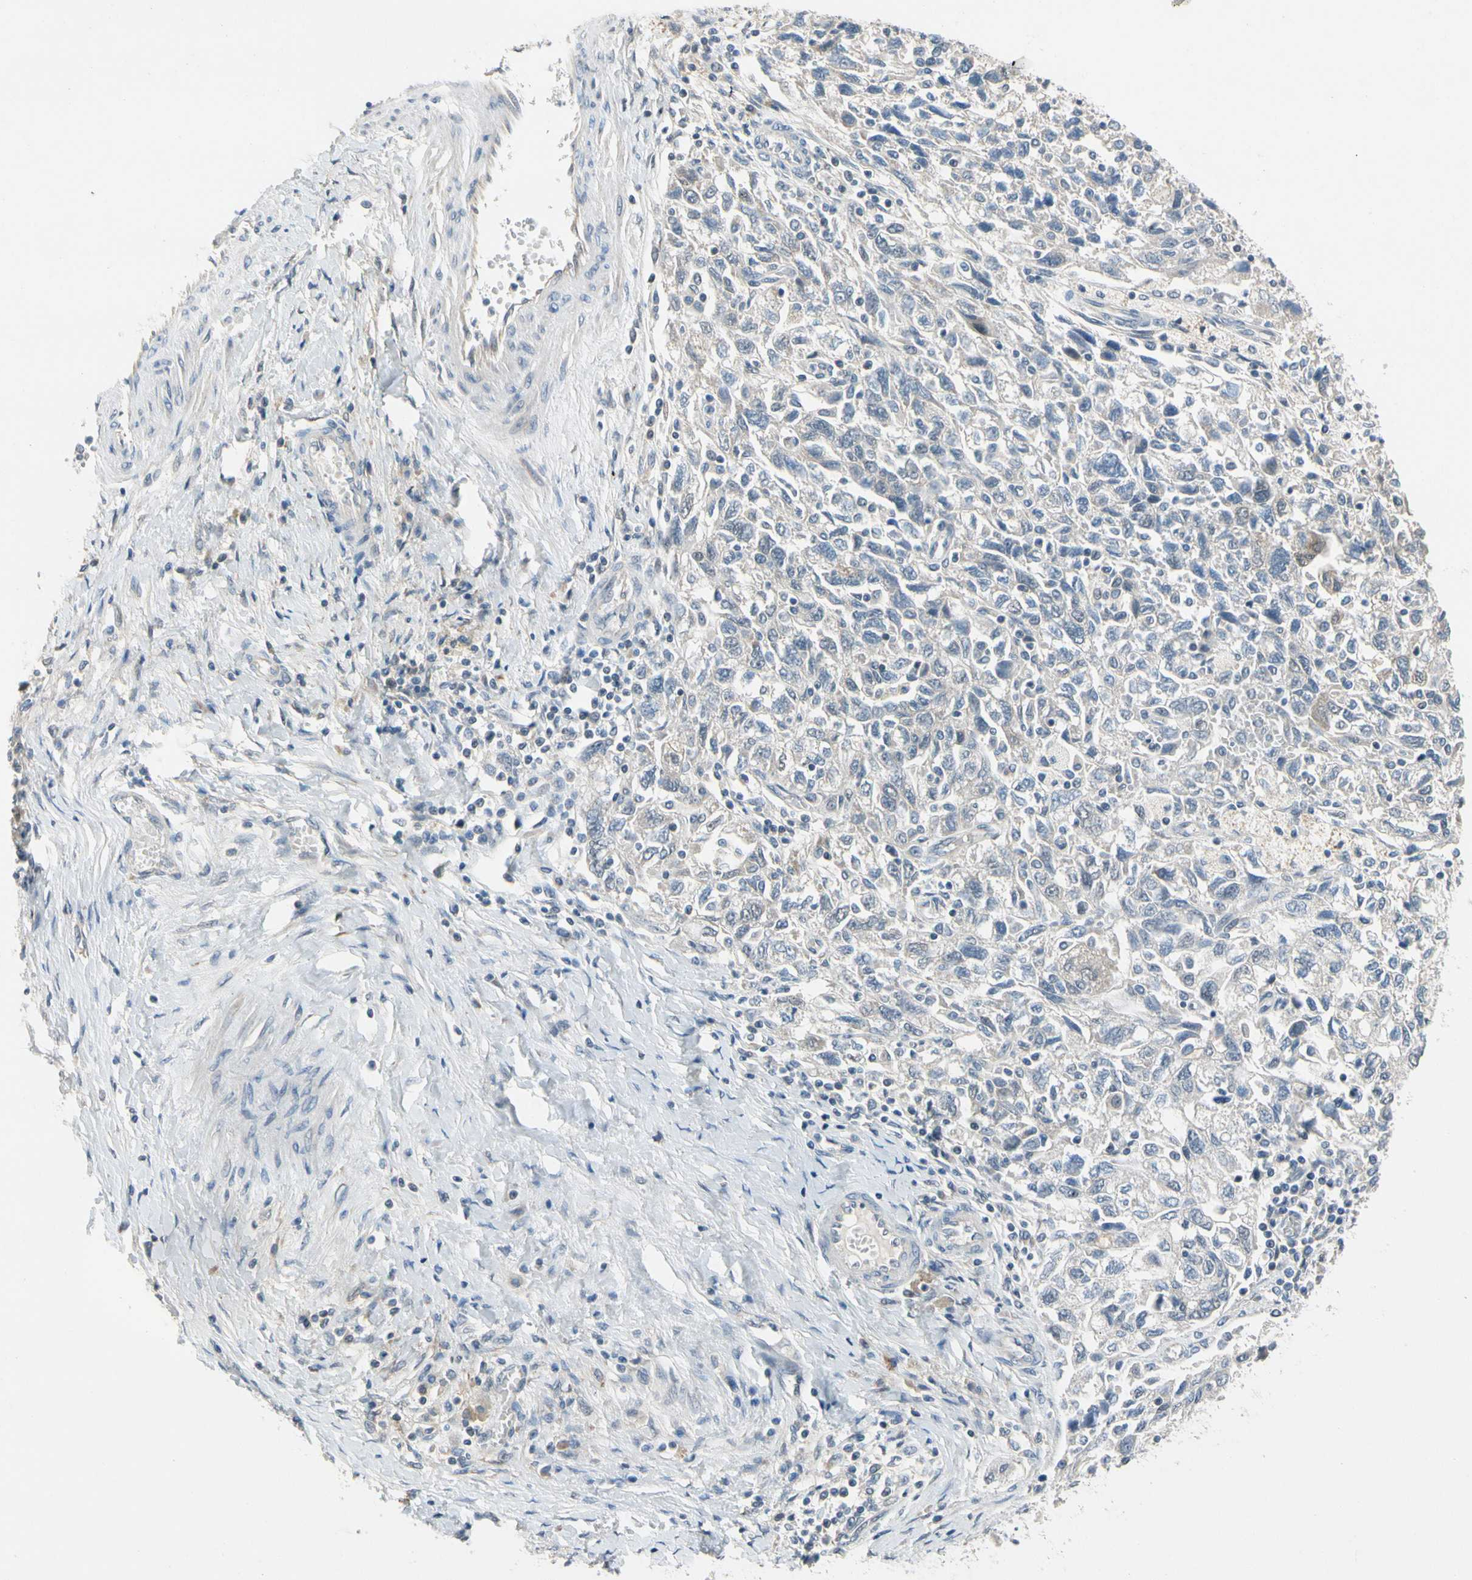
{"staining": {"intensity": "weak", "quantity": ">75%", "location": "cytoplasmic/membranous"}, "tissue": "ovarian cancer", "cell_type": "Tumor cells", "image_type": "cancer", "snomed": [{"axis": "morphology", "description": "Carcinoma, NOS"}, {"axis": "morphology", "description": "Cystadenocarcinoma, serous, NOS"}, {"axis": "topography", "description": "Ovary"}], "caption": "This micrograph demonstrates immunohistochemistry staining of ovarian serous cystadenocarcinoma, with low weak cytoplasmic/membranous expression in approximately >75% of tumor cells.", "gene": "SLC27A6", "patient": {"sex": "female", "age": 69}}